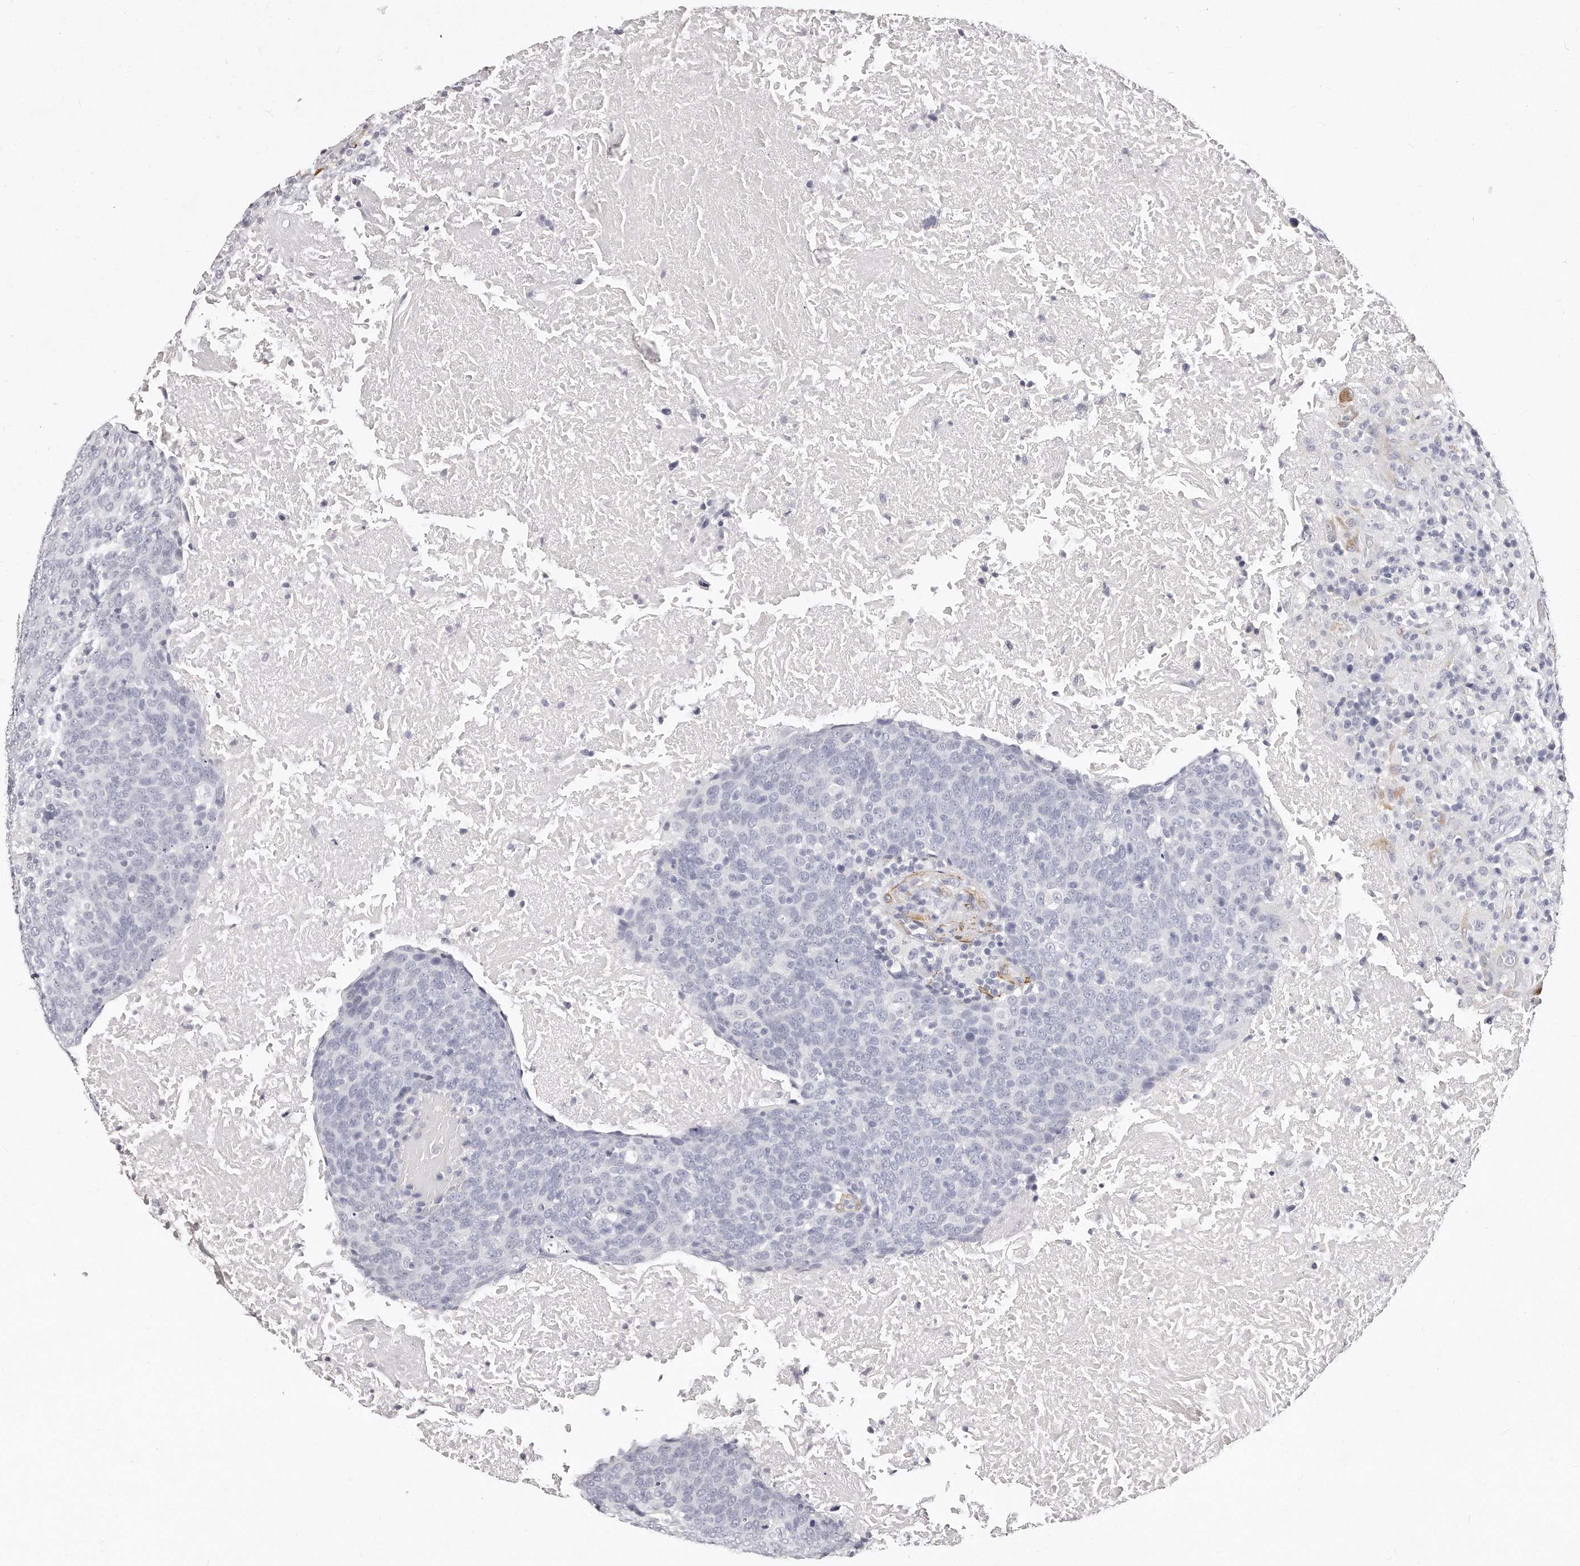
{"staining": {"intensity": "negative", "quantity": "none", "location": "none"}, "tissue": "head and neck cancer", "cell_type": "Tumor cells", "image_type": "cancer", "snomed": [{"axis": "morphology", "description": "Squamous cell carcinoma, NOS"}, {"axis": "morphology", "description": "Squamous cell carcinoma, metastatic, NOS"}, {"axis": "topography", "description": "Lymph node"}, {"axis": "topography", "description": "Head-Neck"}], "caption": "A high-resolution image shows immunohistochemistry (IHC) staining of metastatic squamous cell carcinoma (head and neck), which reveals no significant positivity in tumor cells.", "gene": "LMOD1", "patient": {"sex": "male", "age": 62}}